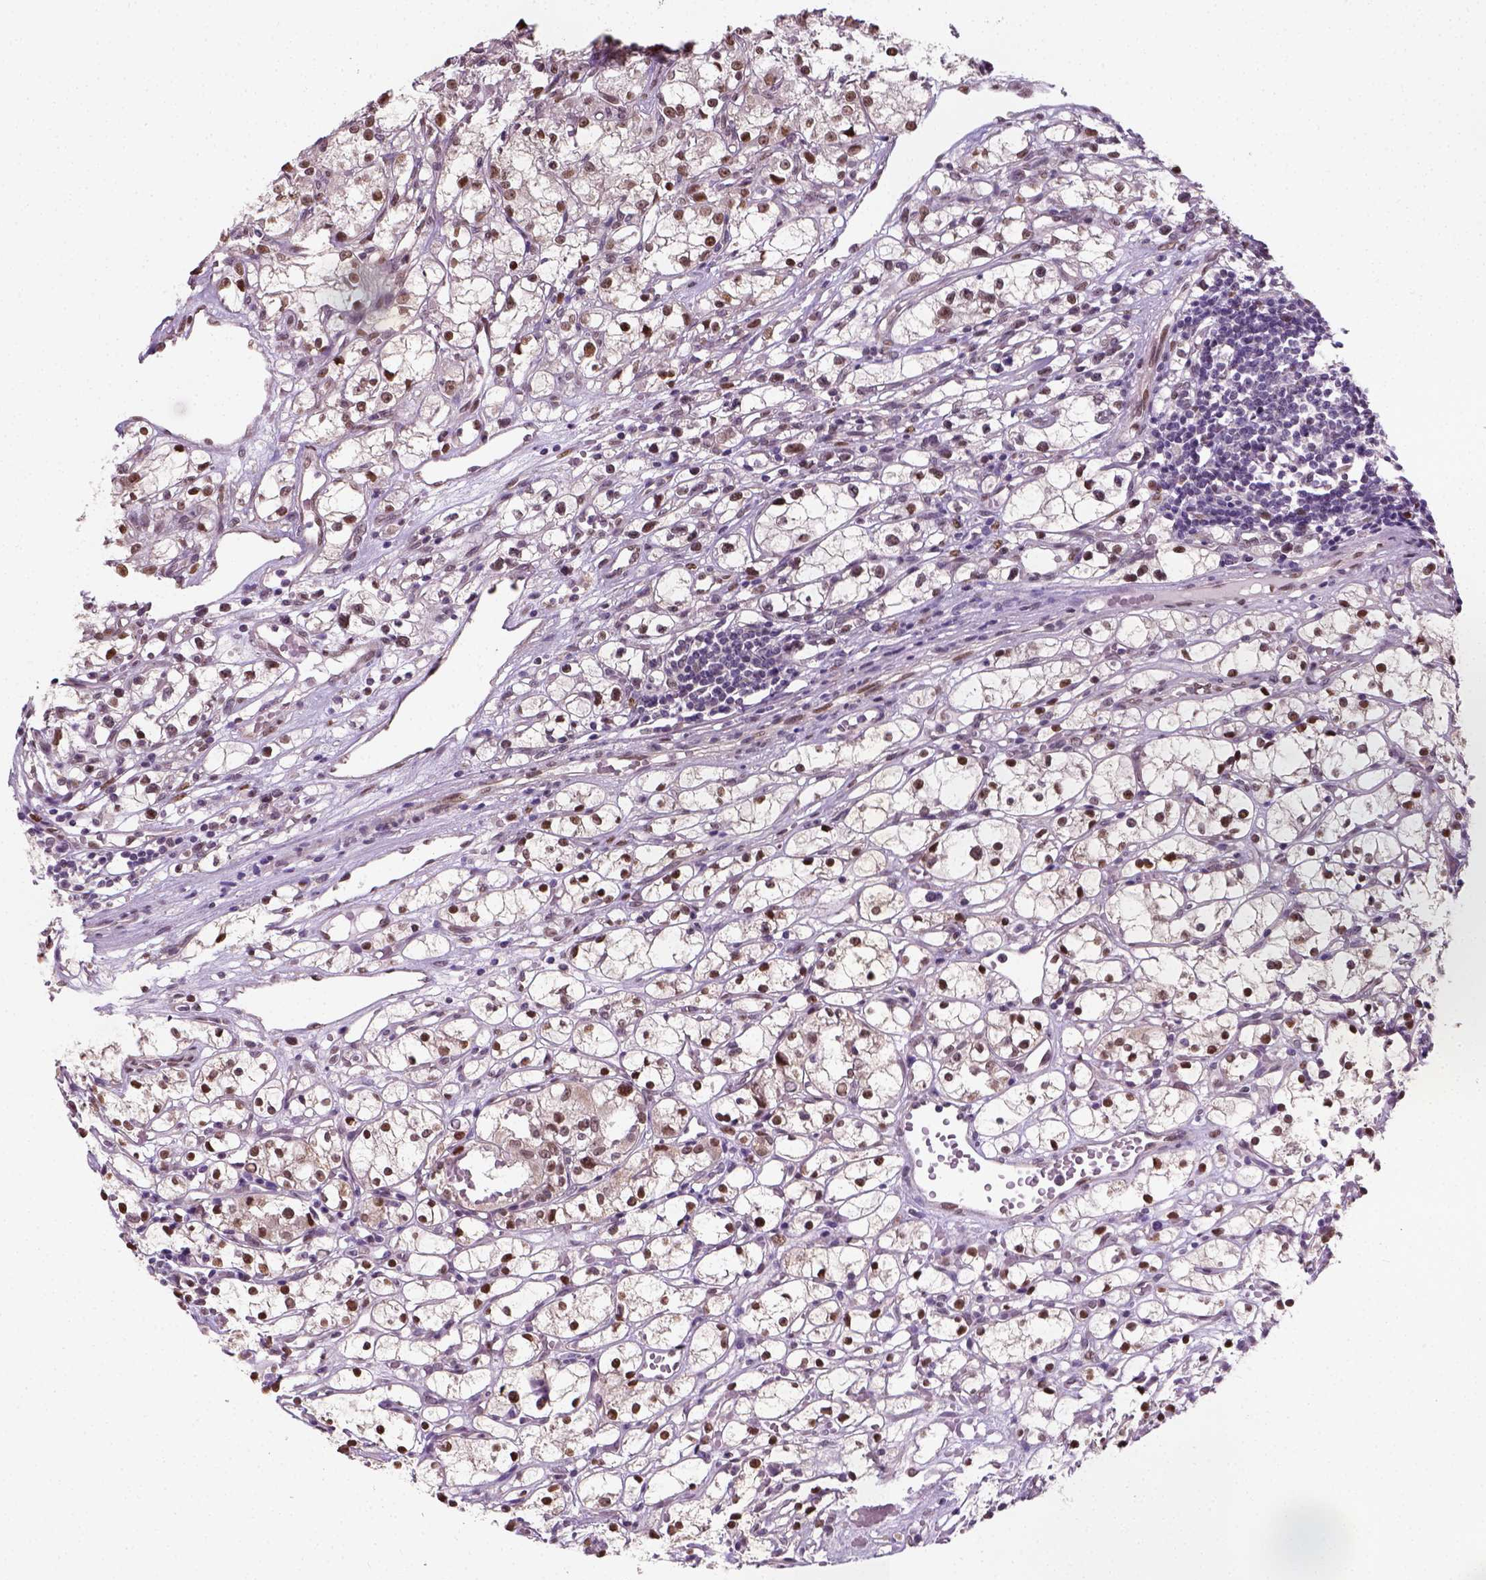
{"staining": {"intensity": "moderate", "quantity": "25%-75%", "location": "nuclear"}, "tissue": "renal cancer", "cell_type": "Tumor cells", "image_type": "cancer", "snomed": [{"axis": "morphology", "description": "Adenocarcinoma, NOS"}, {"axis": "topography", "description": "Kidney"}], "caption": "Protein positivity by immunohistochemistry shows moderate nuclear staining in about 25%-75% of tumor cells in renal adenocarcinoma.", "gene": "C1orf112", "patient": {"sex": "female", "age": 59}}